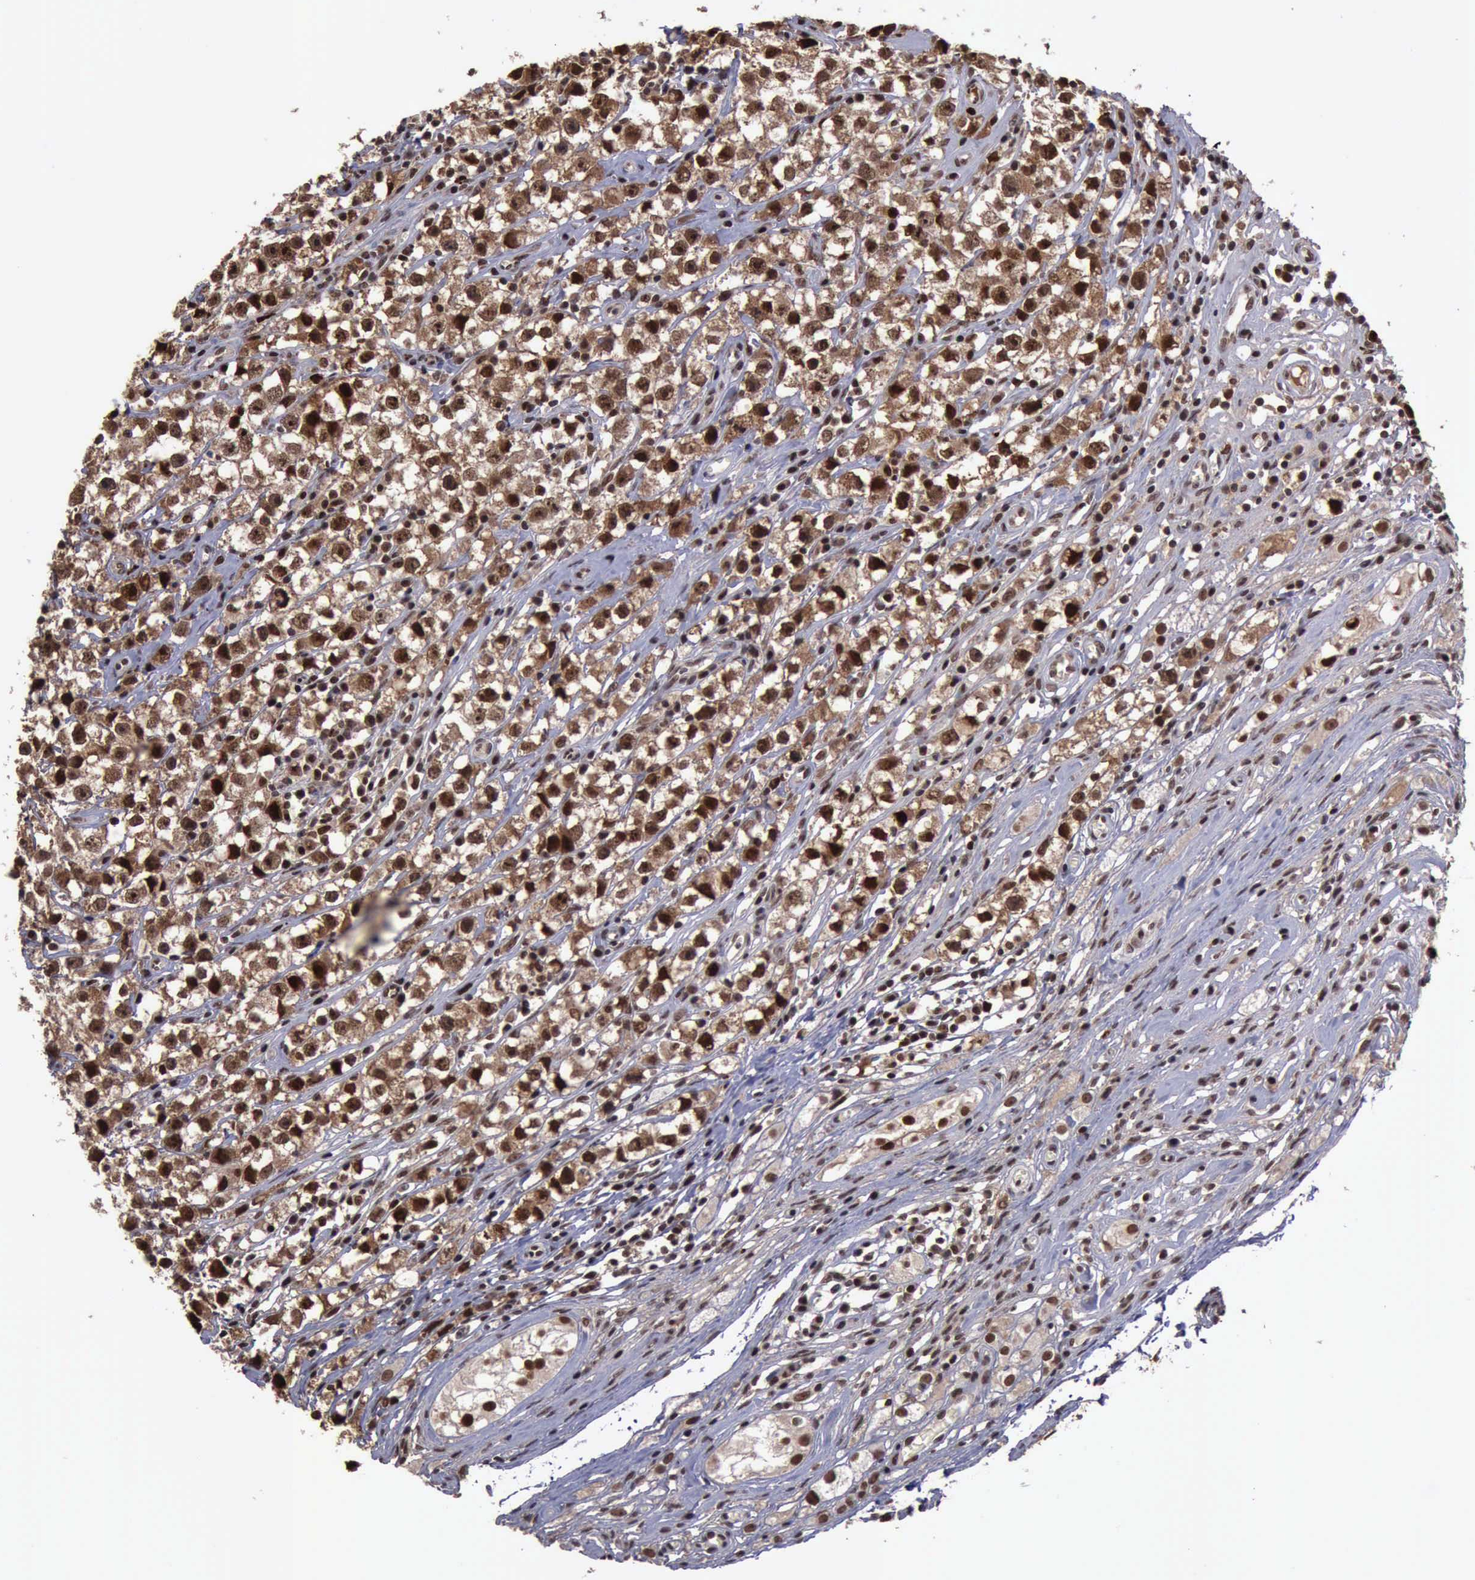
{"staining": {"intensity": "strong", "quantity": ">75%", "location": "cytoplasmic/membranous,nuclear"}, "tissue": "testis cancer", "cell_type": "Tumor cells", "image_type": "cancer", "snomed": [{"axis": "morphology", "description": "Seminoma, NOS"}, {"axis": "topography", "description": "Testis"}], "caption": "Strong cytoplasmic/membranous and nuclear positivity is seen in about >75% of tumor cells in testis seminoma.", "gene": "TRMT2A", "patient": {"sex": "male", "age": 35}}